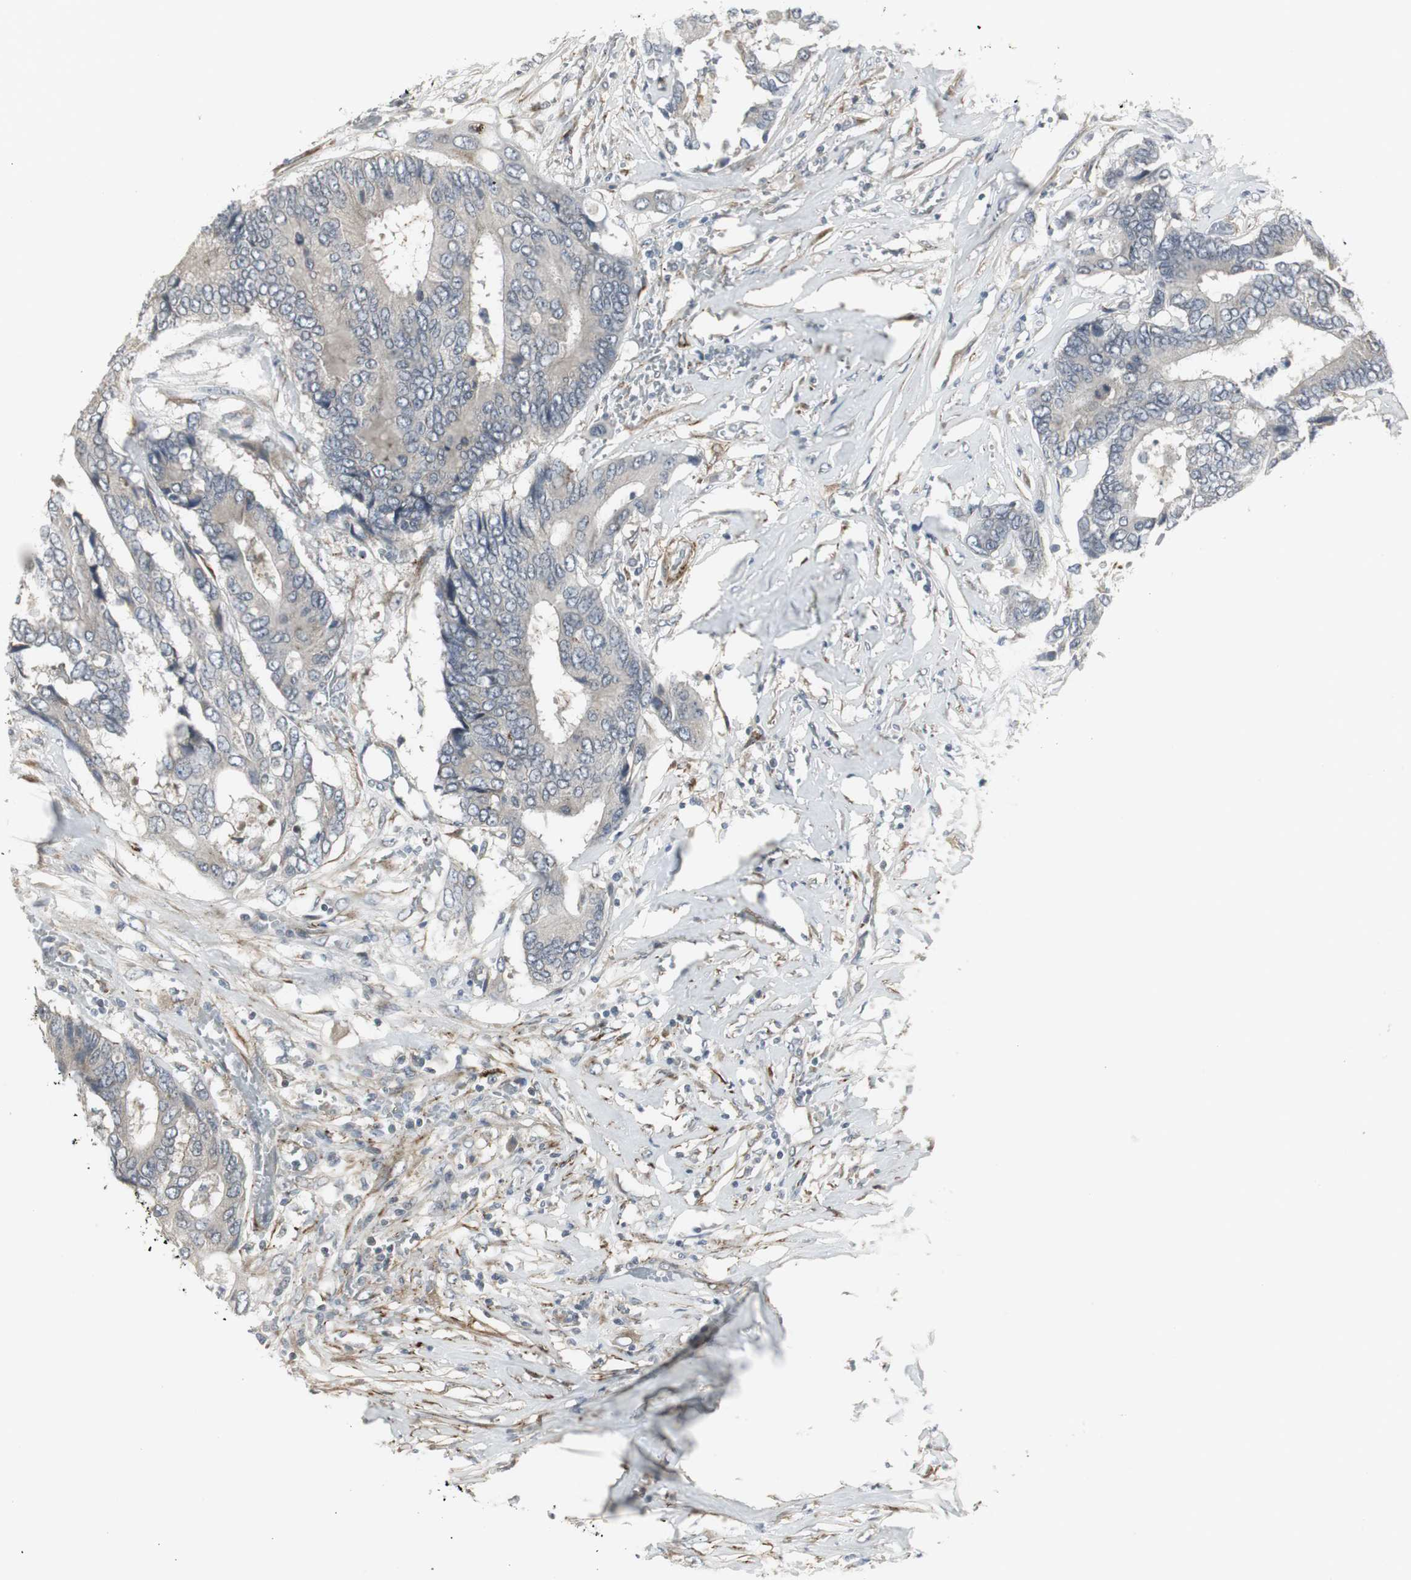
{"staining": {"intensity": "negative", "quantity": "none", "location": "none"}, "tissue": "colorectal cancer", "cell_type": "Tumor cells", "image_type": "cancer", "snomed": [{"axis": "morphology", "description": "Adenocarcinoma, NOS"}, {"axis": "topography", "description": "Rectum"}], "caption": "Tumor cells are negative for brown protein staining in colorectal adenocarcinoma. The staining was performed using DAB (3,3'-diaminobenzidine) to visualize the protein expression in brown, while the nuclei were stained in blue with hematoxylin (Magnification: 20x).", "gene": "SCYL3", "patient": {"sex": "male", "age": 55}}